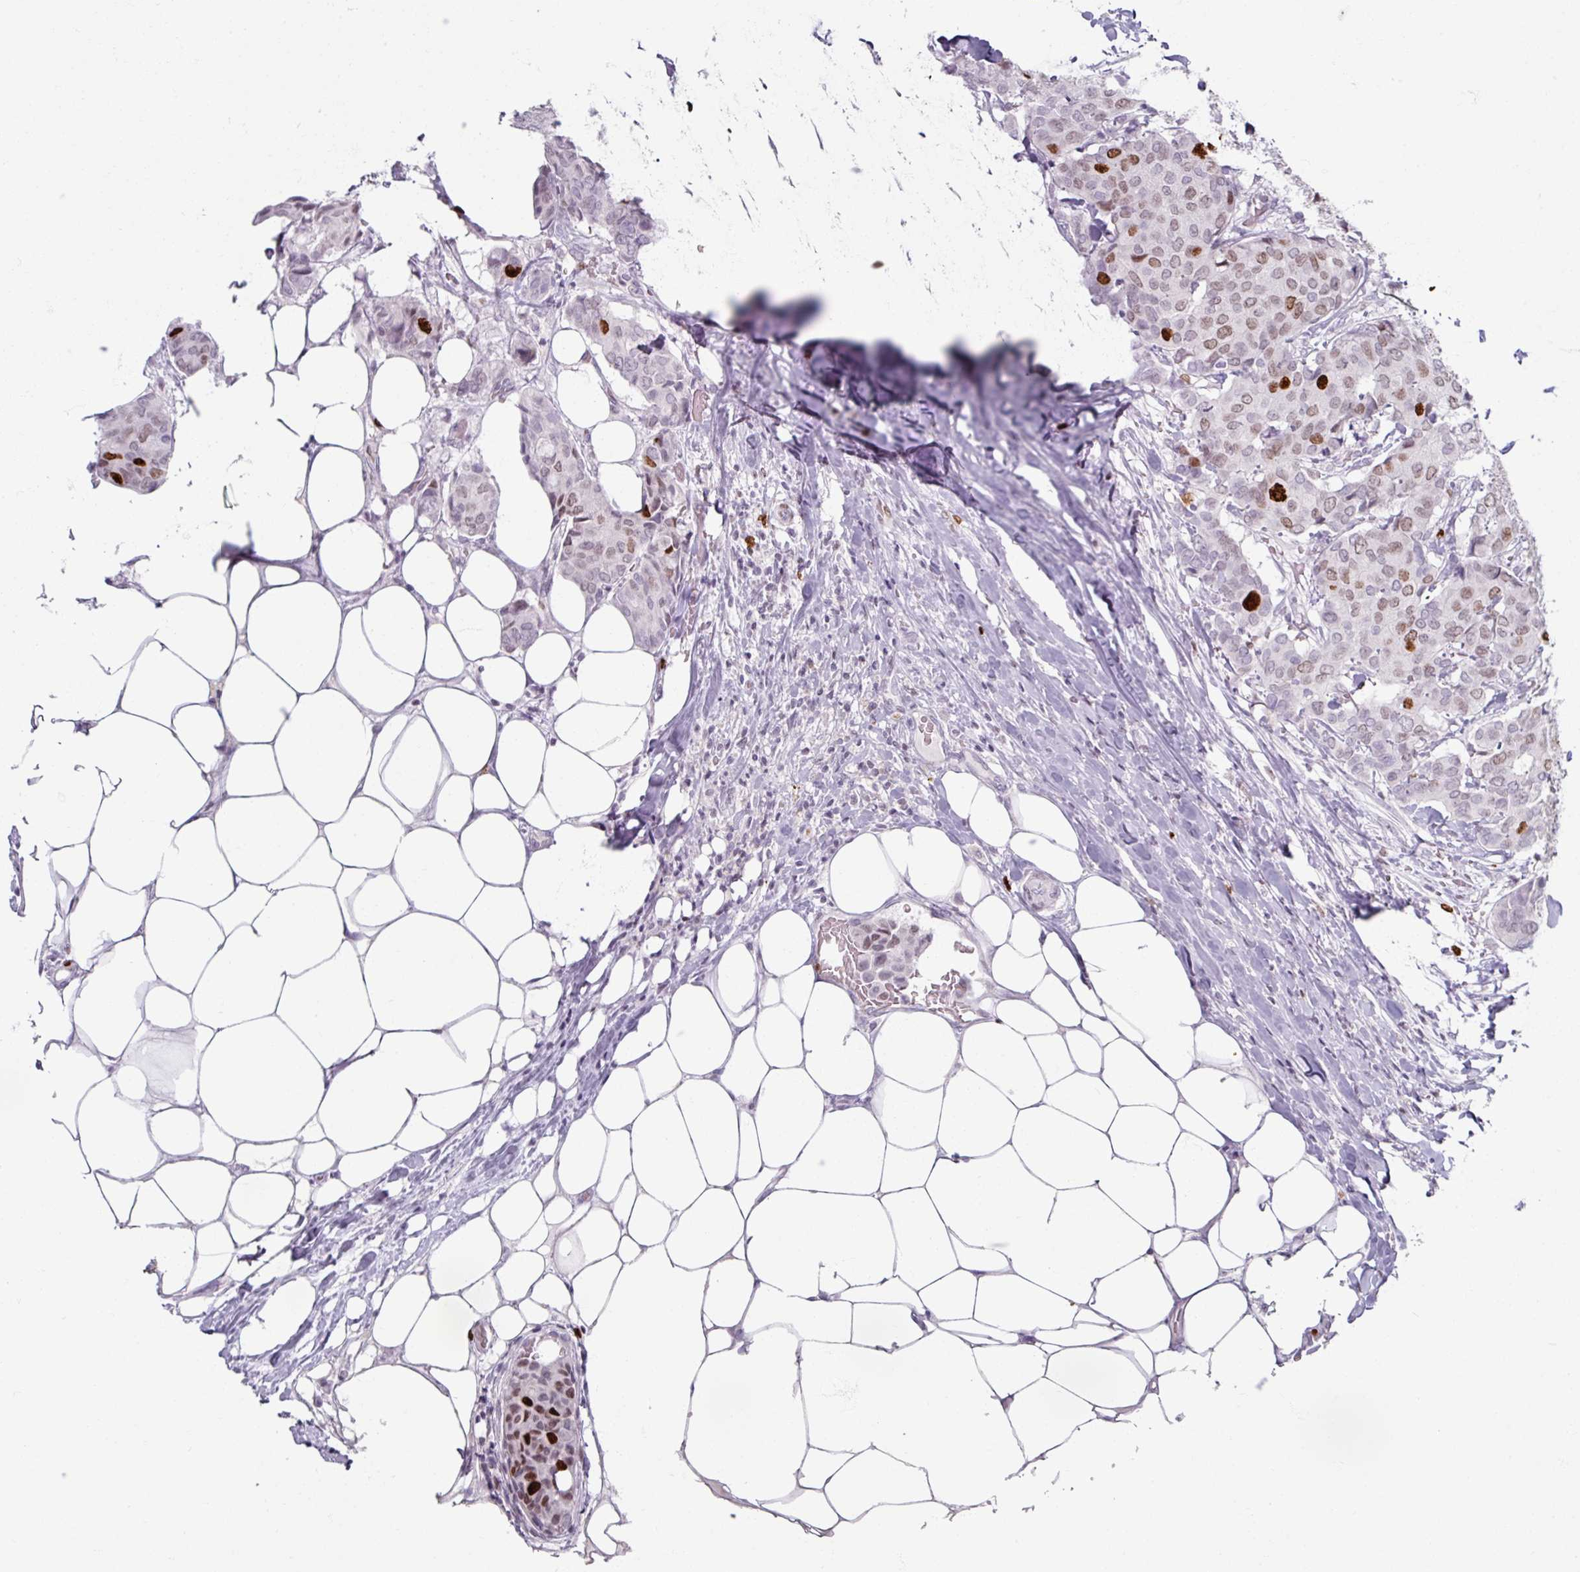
{"staining": {"intensity": "strong", "quantity": "<25%", "location": "nuclear"}, "tissue": "breast cancer", "cell_type": "Tumor cells", "image_type": "cancer", "snomed": [{"axis": "morphology", "description": "Duct carcinoma"}, {"axis": "topography", "description": "Breast"}], "caption": "An IHC micrograph of tumor tissue is shown. Protein staining in brown labels strong nuclear positivity in breast cancer (intraductal carcinoma) within tumor cells. The staining is performed using DAB brown chromogen to label protein expression. The nuclei are counter-stained blue using hematoxylin.", "gene": "ATAD2", "patient": {"sex": "female", "age": 75}}